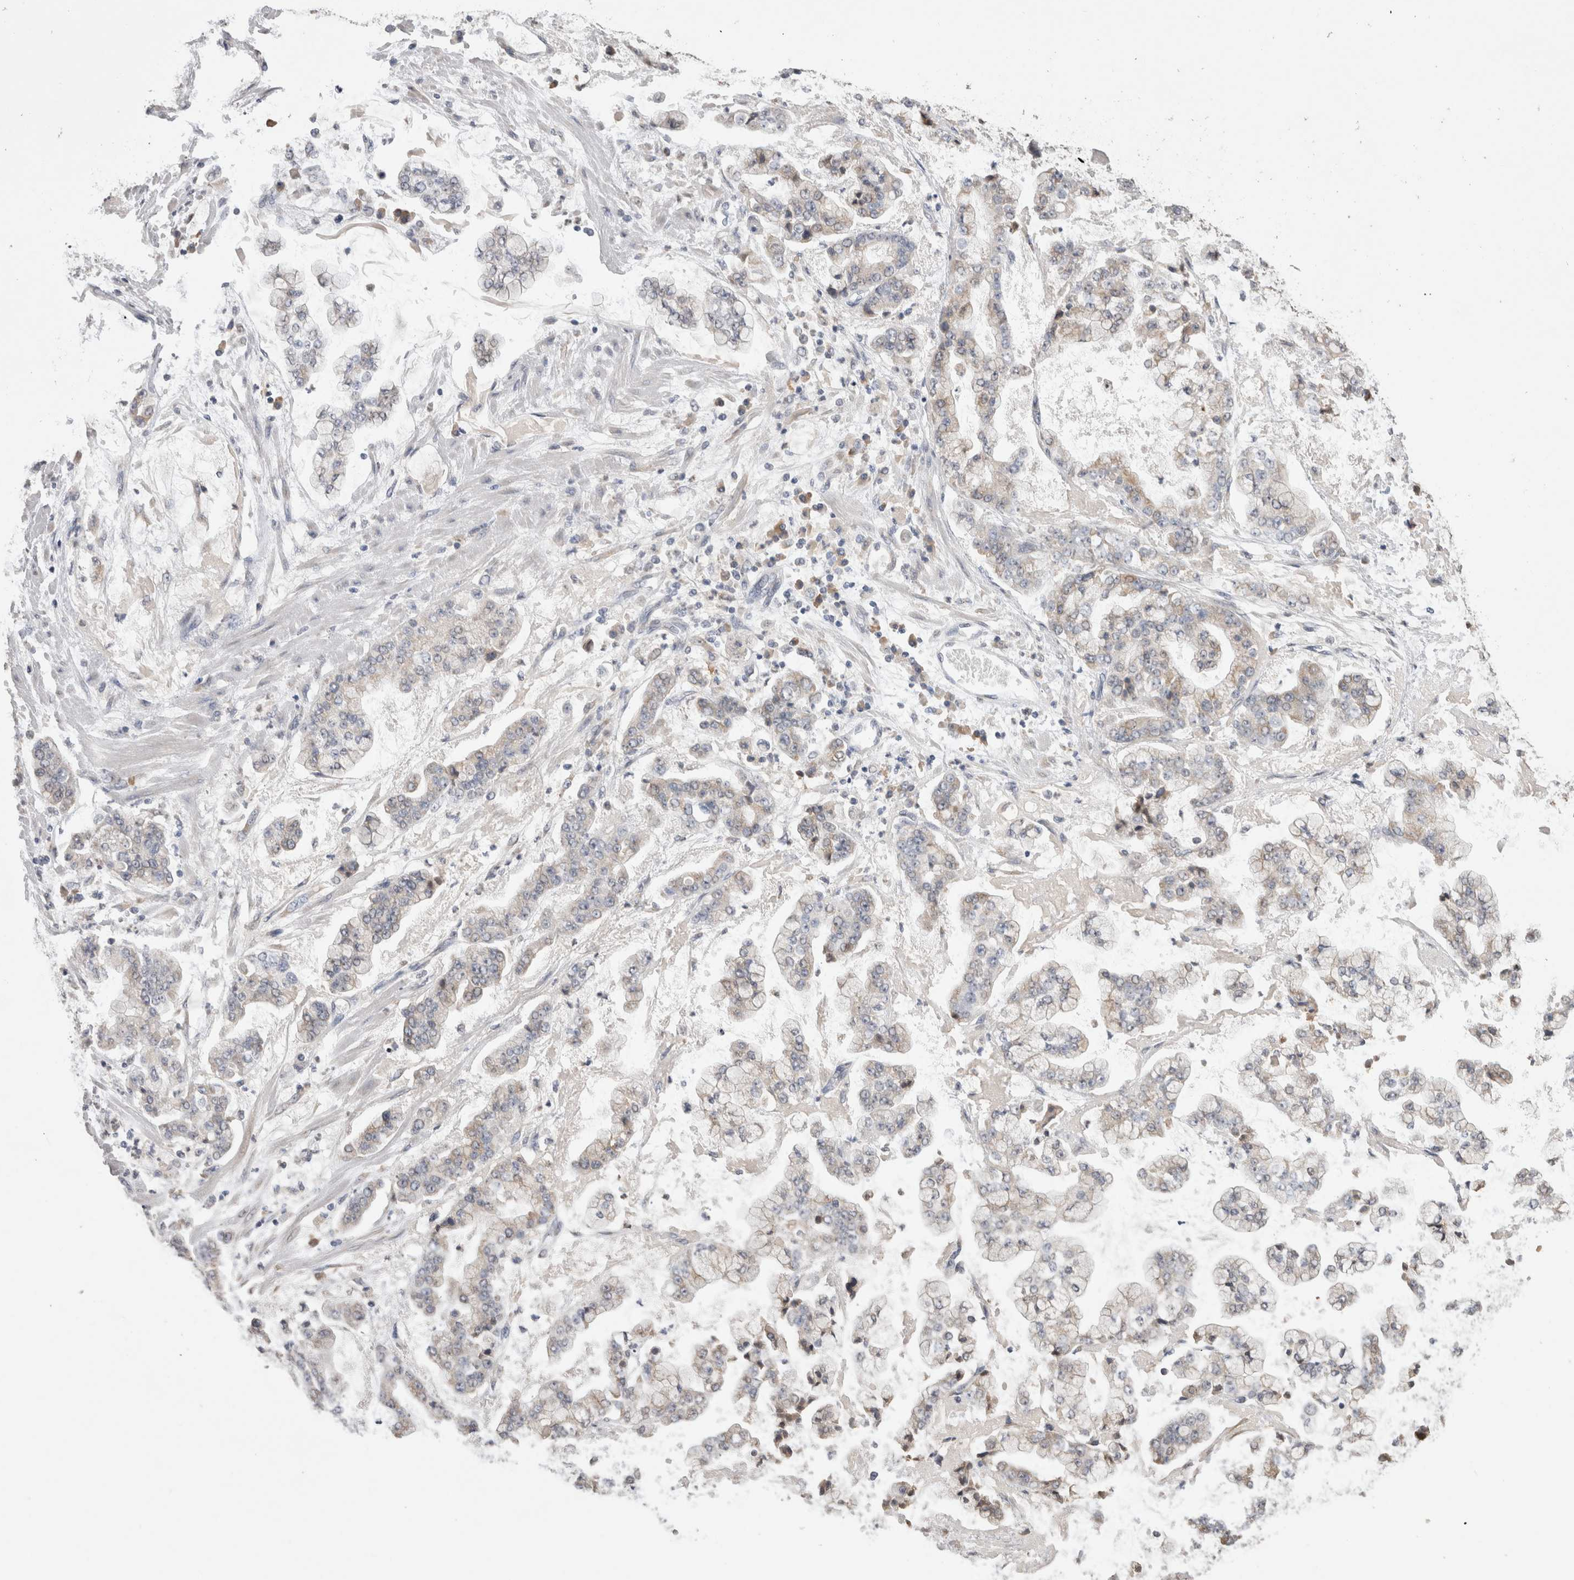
{"staining": {"intensity": "negative", "quantity": "none", "location": "none"}, "tissue": "stomach cancer", "cell_type": "Tumor cells", "image_type": "cancer", "snomed": [{"axis": "morphology", "description": "Adenocarcinoma, NOS"}, {"axis": "topography", "description": "Stomach"}], "caption": "IHC image of neoplastic tissue: stomach cancer stained with DAB (3,3'-diaminobenzidine) exhibits no significant protein staining in tumor cells.", "gene": "NOMO1", "patient": {"sex": "male", "age": 76}}